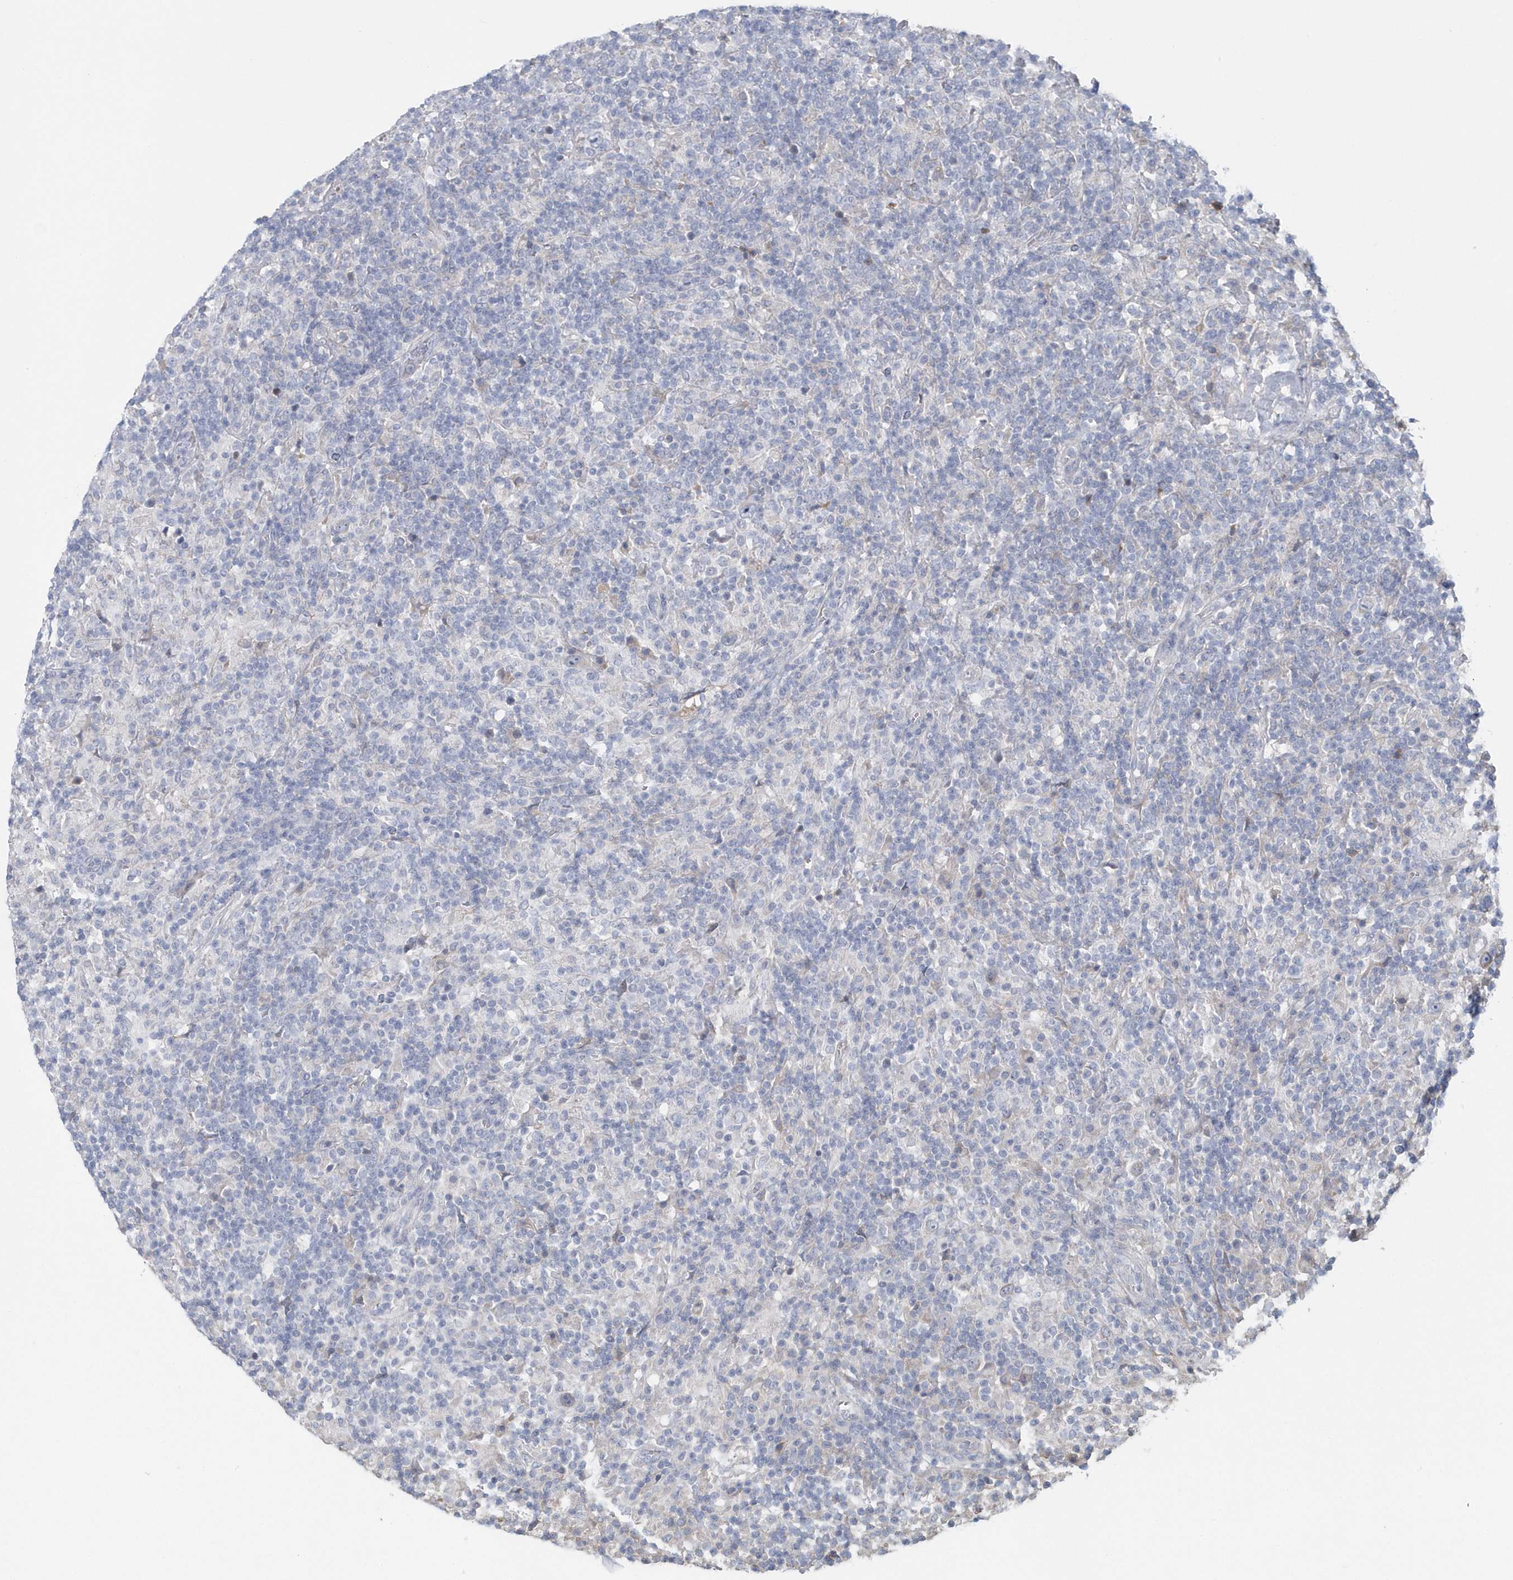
{"staining": {"intensity": "negative", "quantity": "none", "location": "none"}, "tissue": "lymphoma", "cell_type": "Tumor cells", "image_type": "cancer", "snomed": [{"axis": "morphology", "description": "Hodgkin's disease, NOS"}, {"axis": "topography", "description": "Lymph node"}], "caption": "Hodgkin's disease stained for a protein using immunohistochemistry exhibits no positivity tumor cells.", "gene": "SPATA18", "patient": {"sex": "male", "age": 70}}